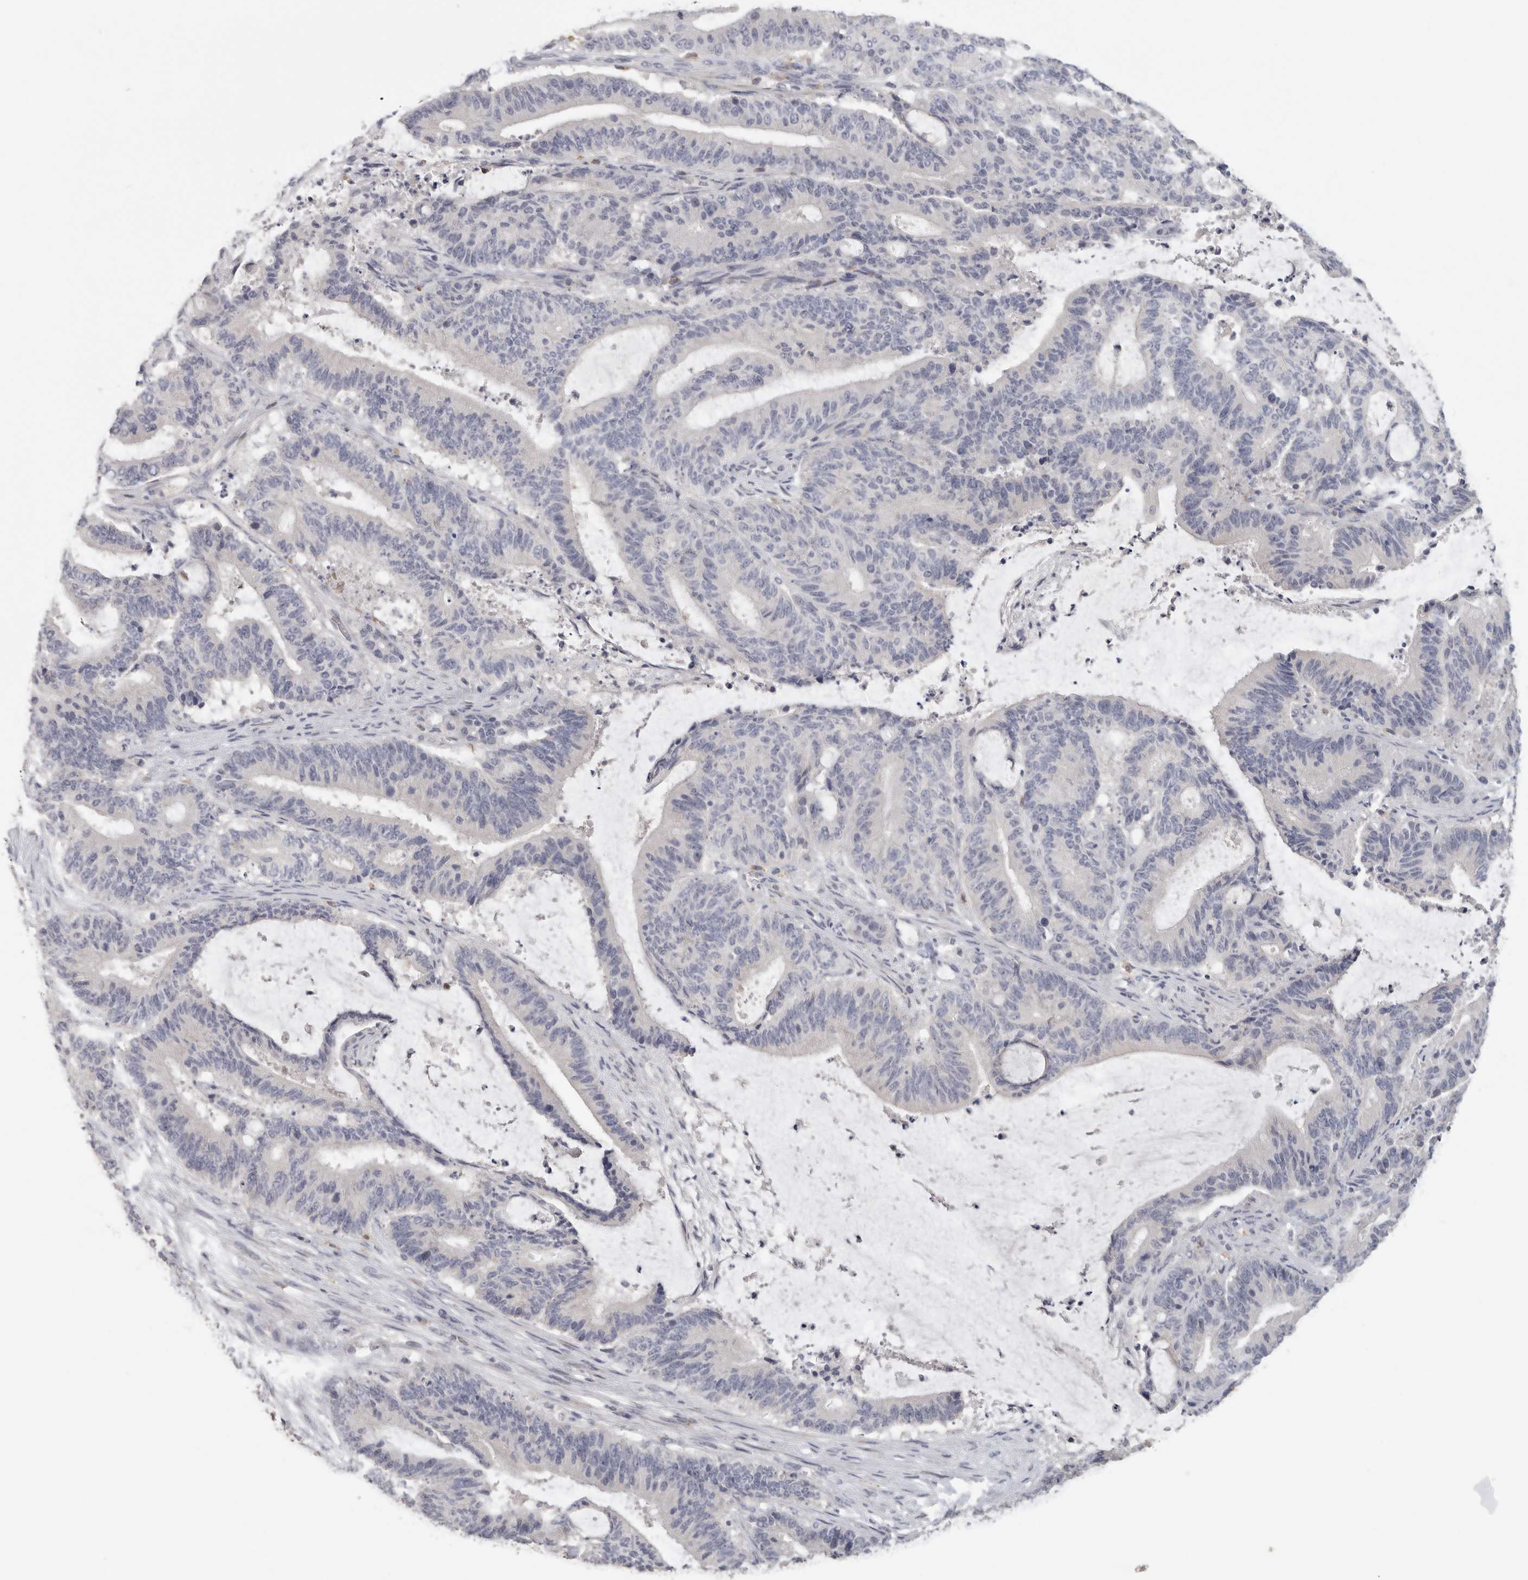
{"staining": {"intensity": "negative", "quantity": "none", "location": "none"}, "tissue": "liver cancer", "cell_type": "Tumor cells", "image_type": "cancer", "snomed": [{"axis": "morphology", "description": "Normal tissue, NOS"}, {"axis": "morphology", "description": "Cholangiocarcinoma"}, {"axis": "topography", "description": "Liver"}, {"axis": "topography", "description": "Peripheral nerve tissue"}], "caption": "Liver cholangiocarcinoma was stained to show a protein in brown. There is no significant staining in tumor cells.", "gene": "DNAJC11", "patient": {"sex": "female", "age": 73}}